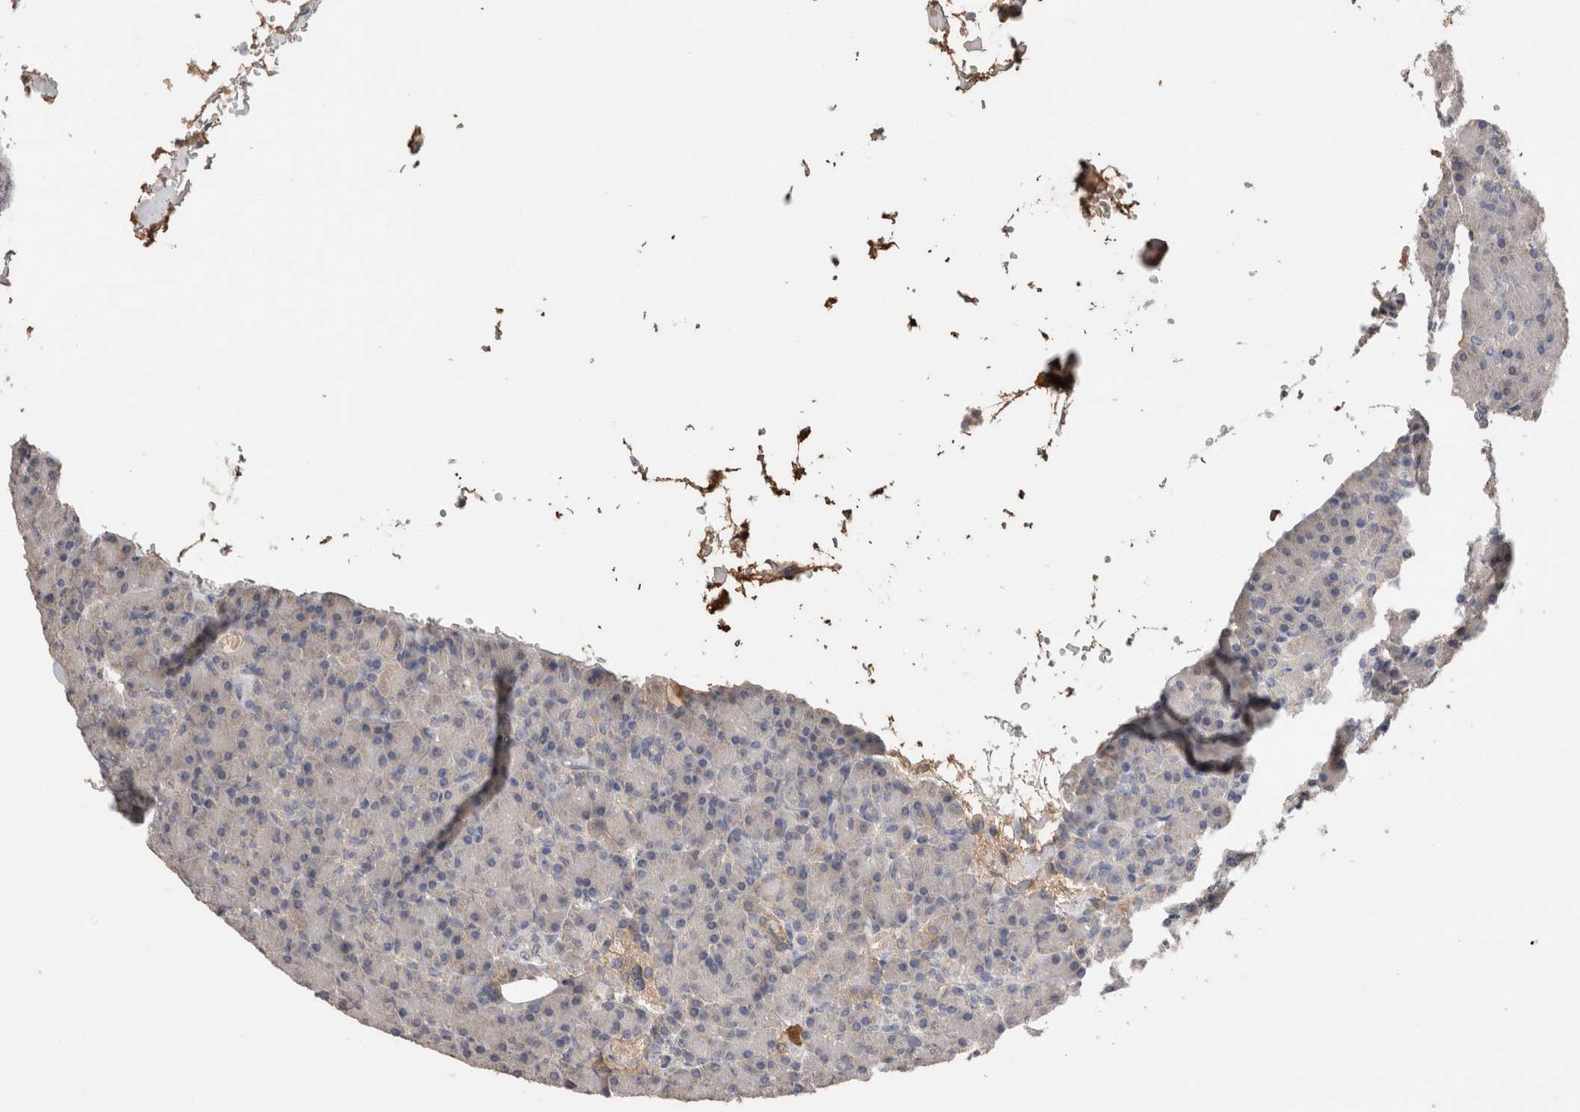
{"staining": {"intensity": "weak", "quantity": "<25%", "location": "cytoplasmic/membranous"}, "tissue": "pancreas", "cell_type": "Exocrine glandular cells", "image_type": "normal", "snomed": [{"axis": "morphology", "description": "Normal tissue, NOS"}, {"axis": "topography", "description": "Pancreas"}], "caption": "Exocrine glandular cells show no significant staining in normal pancreas. (DAB immunohistochemistry (IHC) visualized using brightfield microscopy, high magnification).", "gene": "PPP3CC", "patient": {"sex": "female", "age": 43}}